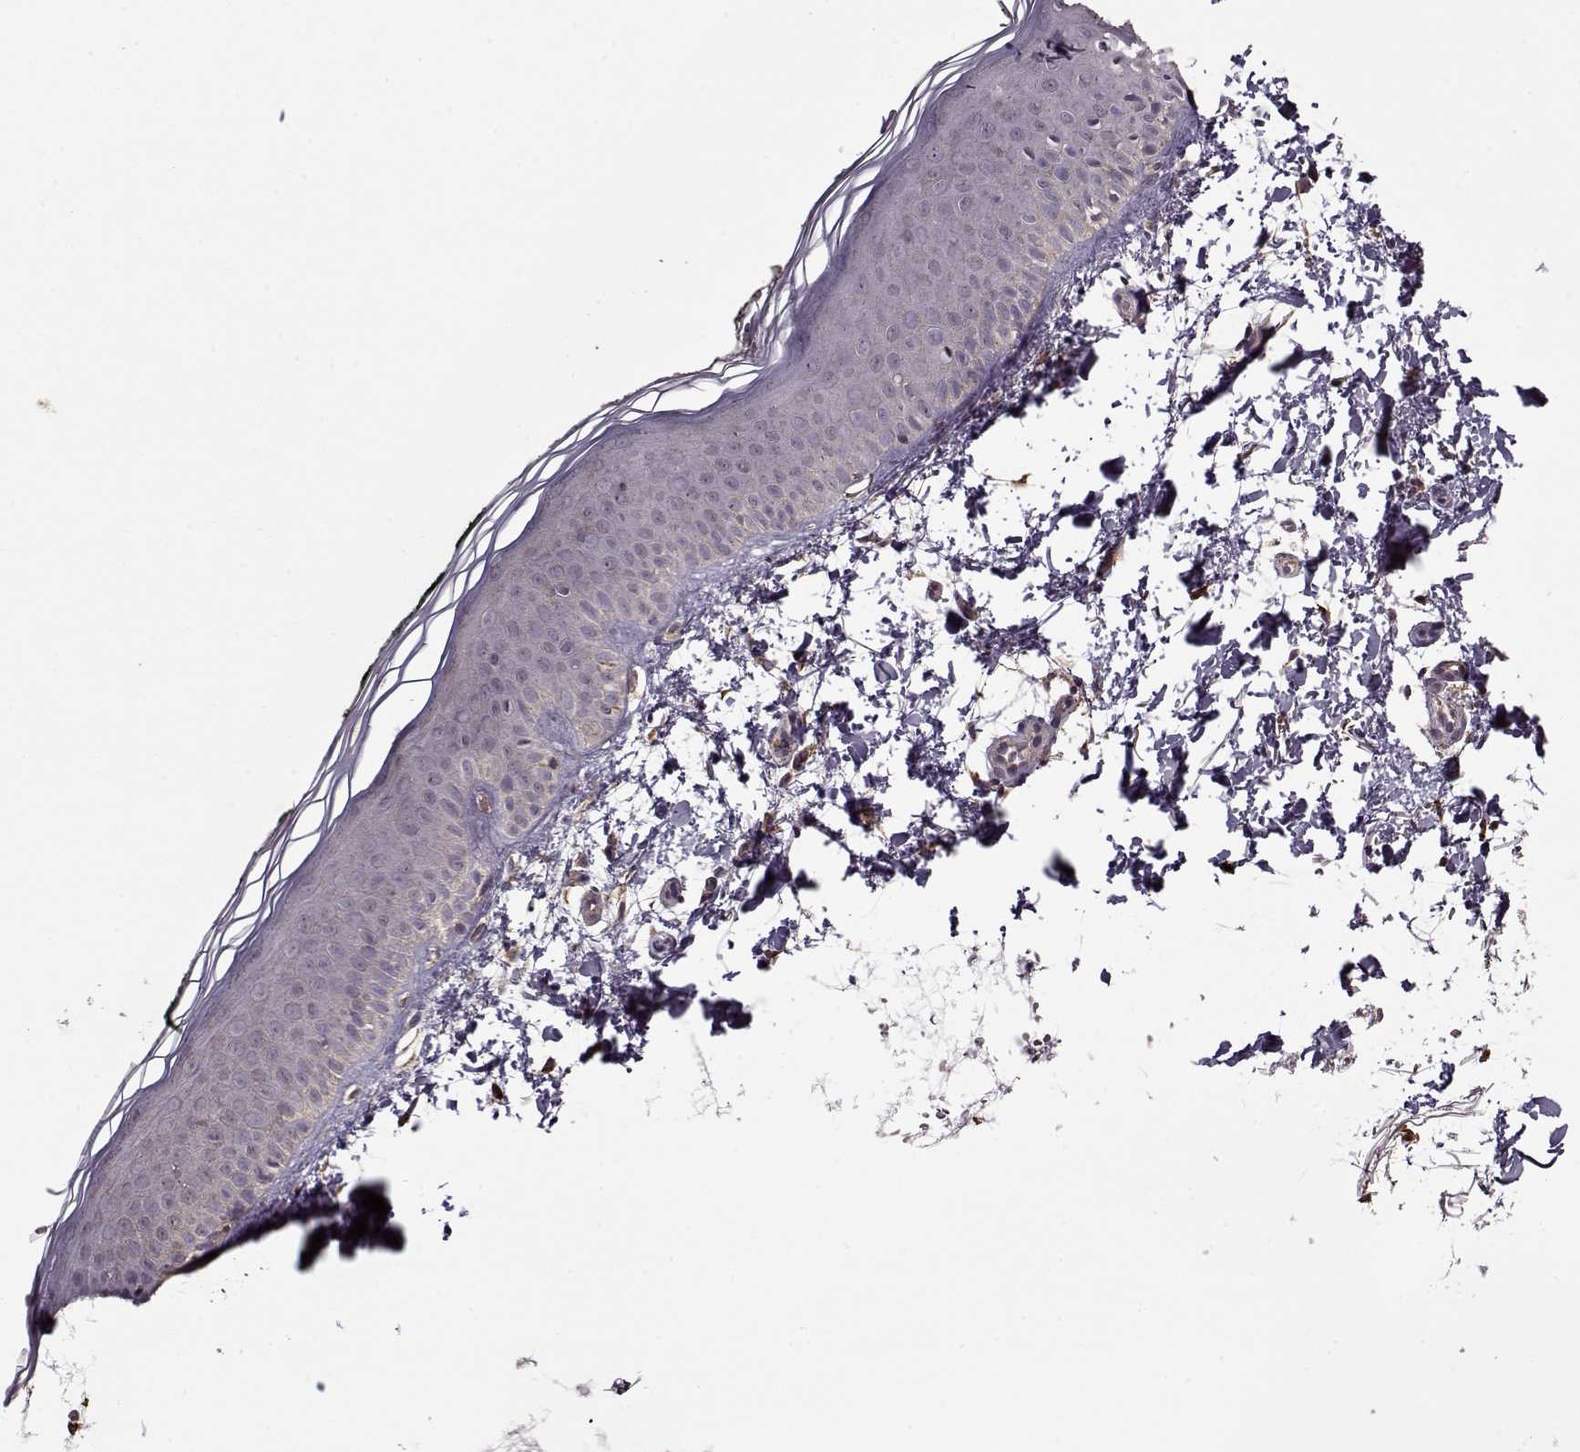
{"staining": {"intensity": "strong", "quantity": ">75%", "location": "cytoplasmic/membranous"}, "tissue": "skin", "cell_type": "Fibroblasts", "image_type": "normal", "snomed": [{"axis": "morphology", "description": "Normal tissue, NOS"}, {"axis": "topography", "description": "Skin"}], "caption": "Strong cytoplasmic/membranous protein positivity is appreciated in about >75% of fibroblasts in skin. The protein is shown in brown color, while the nuclei are stained blue.", "gene": "IMMP1L", "patient": {"sex": "female", "age": 62}}